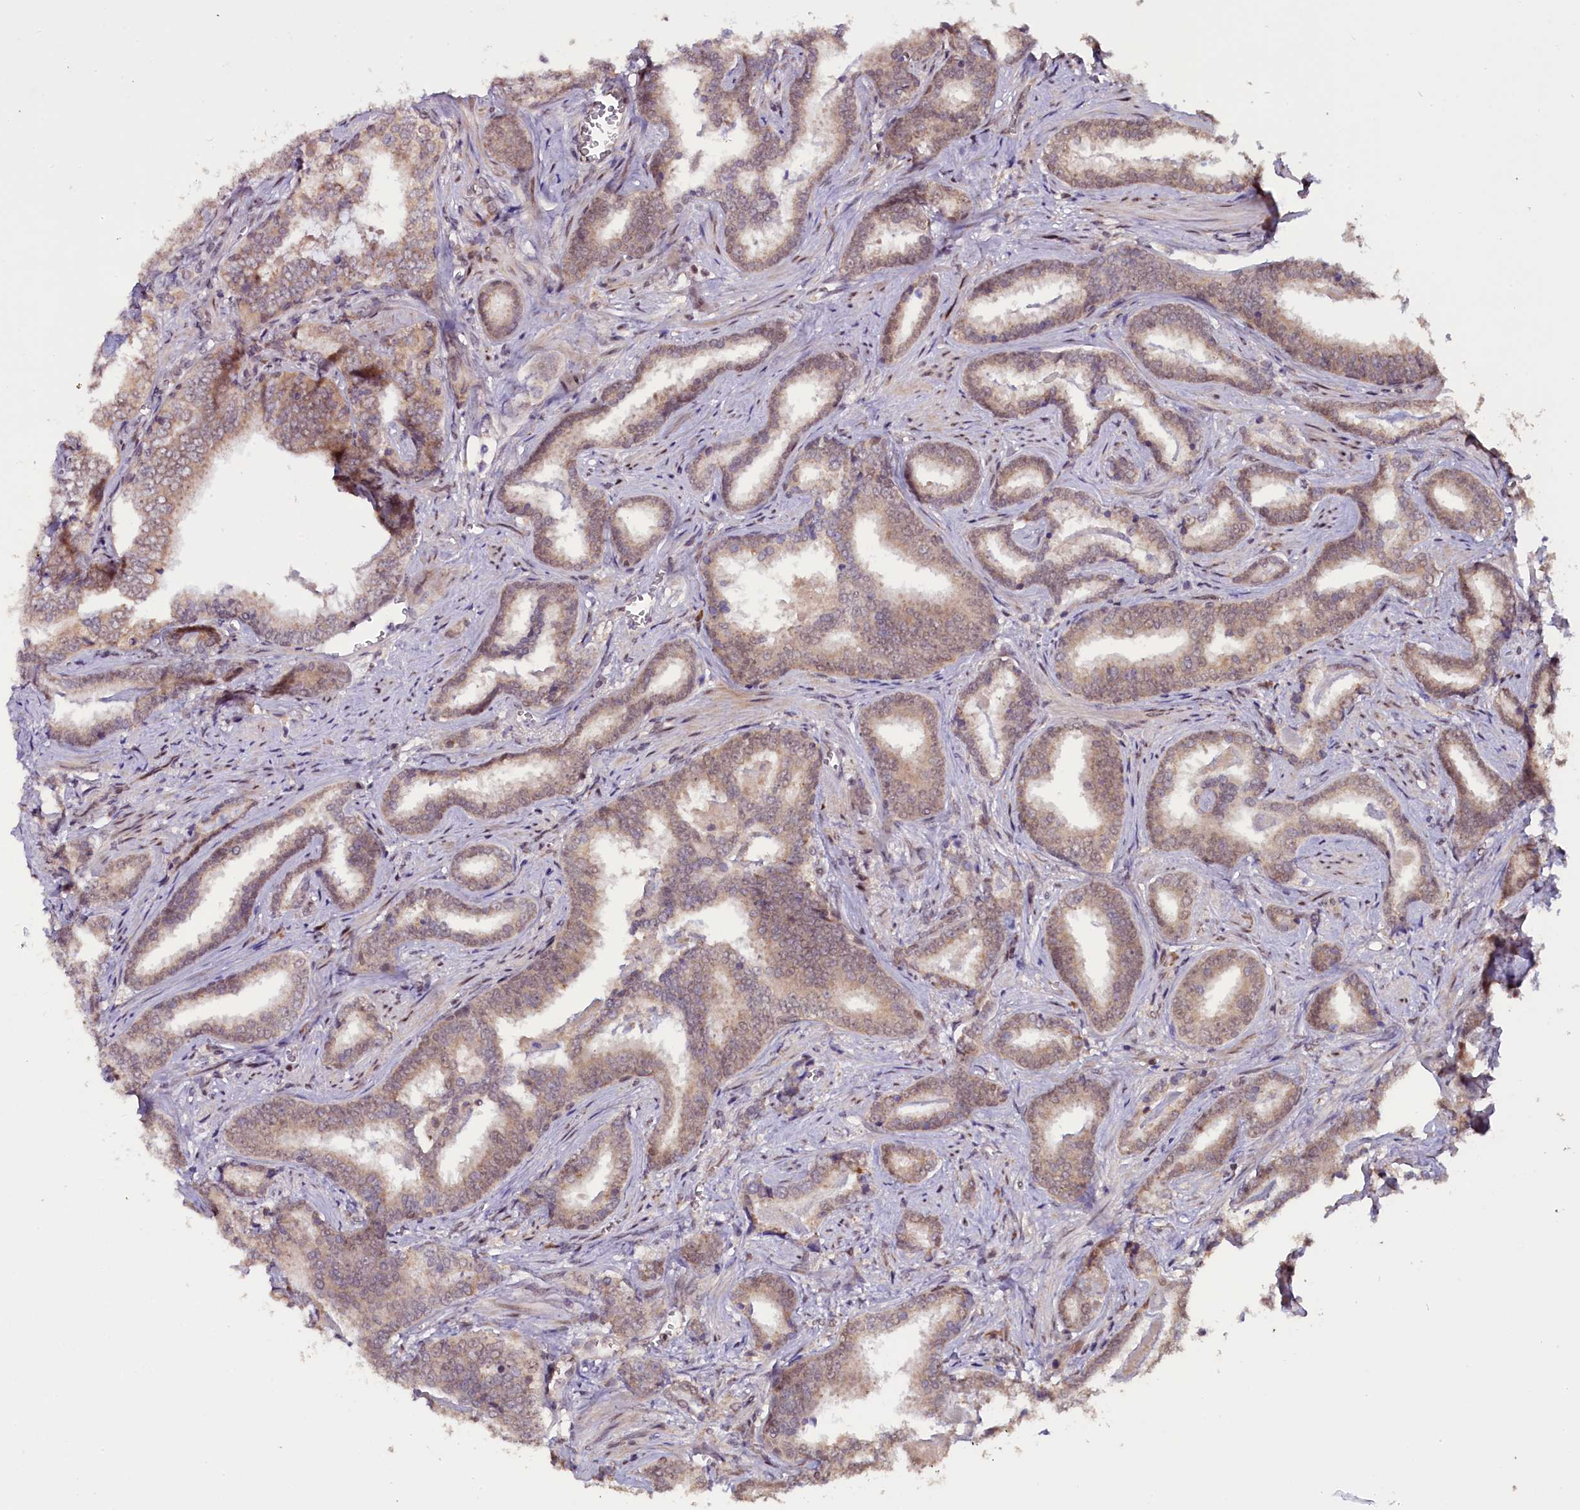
{"staining": {"intensity": "weak", "quantity": ">75%", "location": "cytoplasmic/membranous,nuclear"}, "tissue": "prostate cancer", "cell_type": "Tumor cells", "image_type": "cancer", "snomed": [{"axis": "morphology", "description": "Adenocarcinoma, High grade"}, {"axis": "topography", "description": "Prostate"}], "caption": "There is low levels of weak cytoplasmic/membranous and nuclear staining in tumor cells of prostate cancer, as demonstrated by immunohistochemical staining (brown color).", "gene": "RPUSD2", "patient": {"sex": "male", "age": 67}}